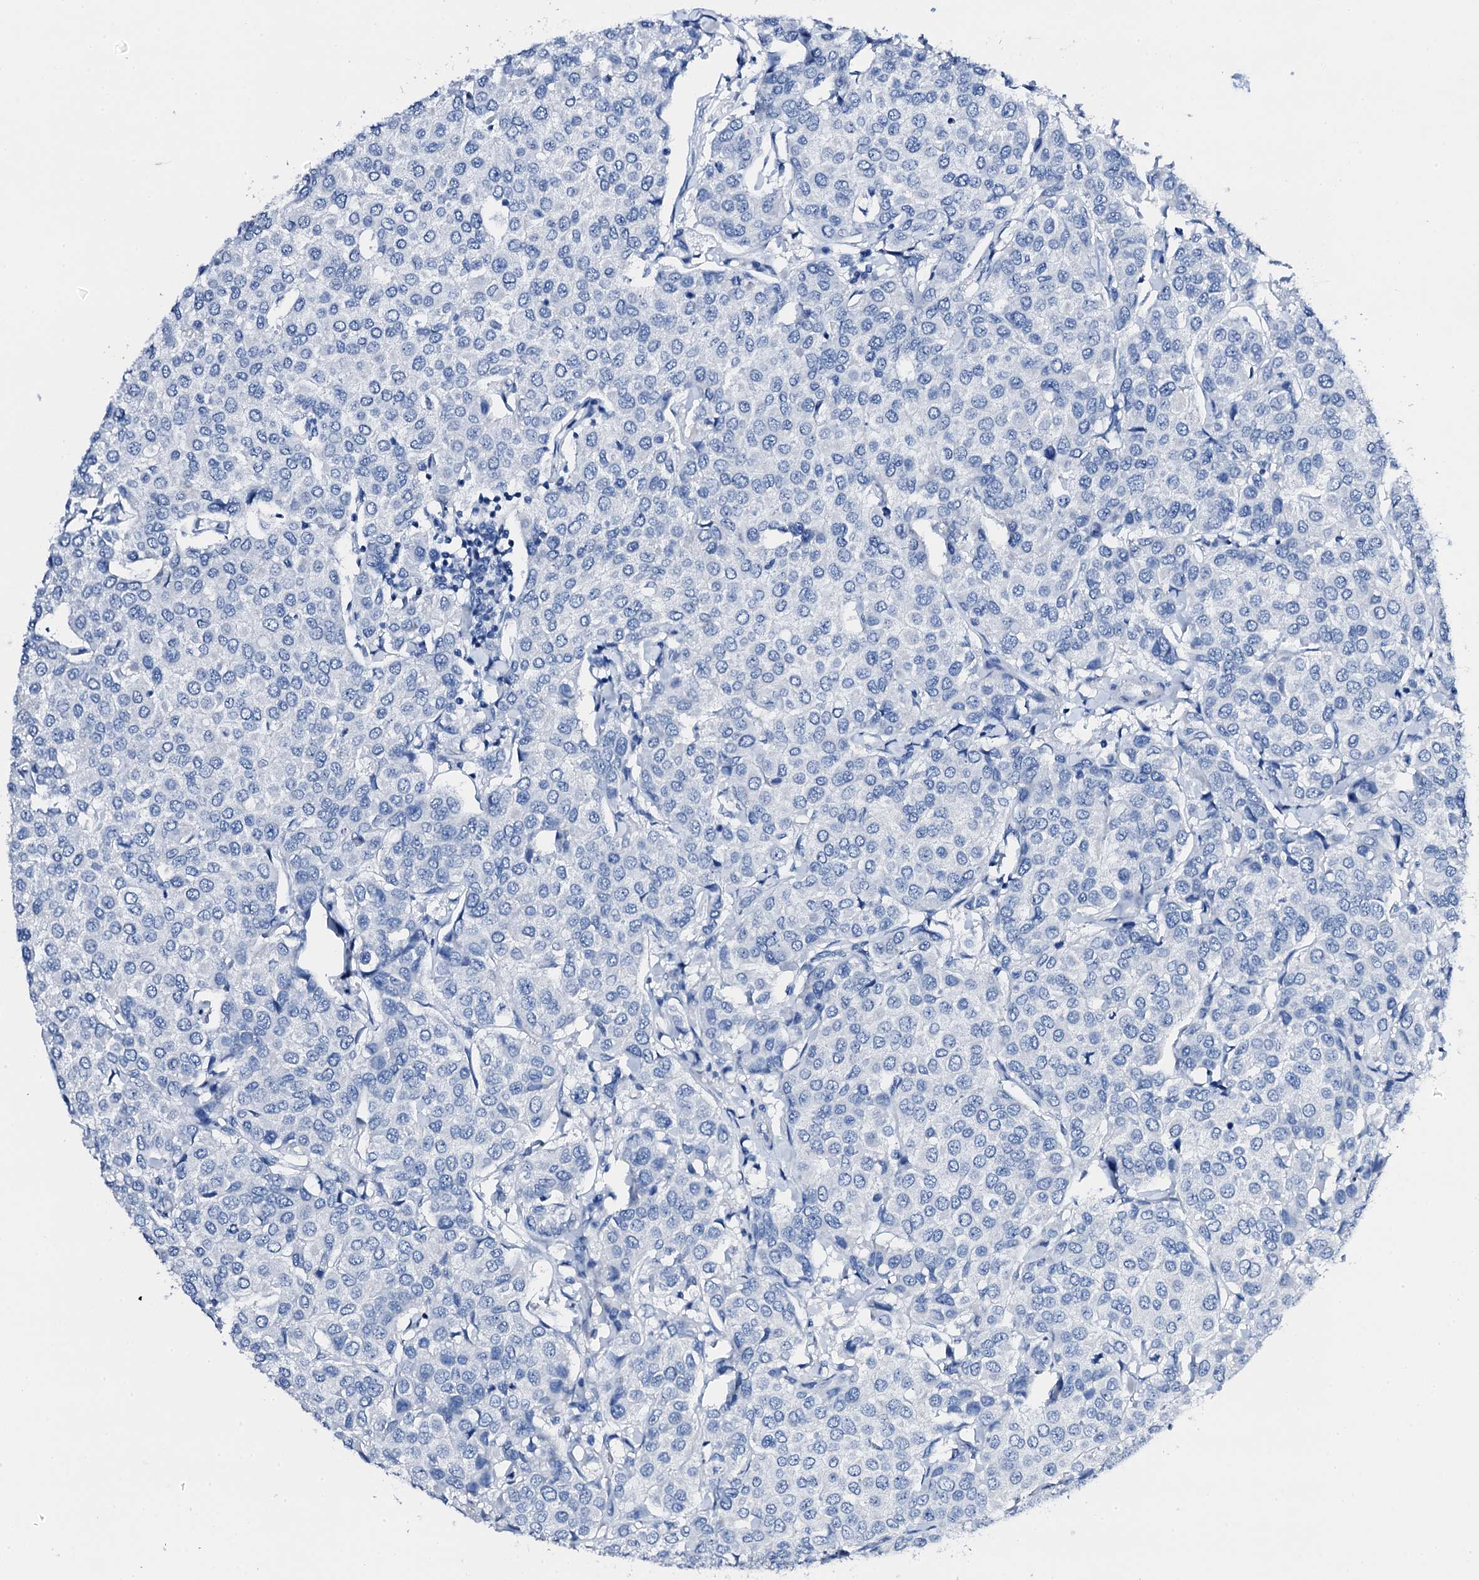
{"staining": {"intensity": "negative", "quantity": "none", "location": "none"}, "tissue": "breast cancer", "cell_type": "Tumor cells", "image_type": "cancer", "snomed": [{"axis": "morphology", "description": "Duct carcinoma"}, {"axis": "topography", "description": "Breast"}], "caption": "IHC image of neoplastic tissue: breast cancer (infiltrating ductal carcinoma) stained with DAB reveals no significant protein positivity in tumor cells.", "gene": "PTH", "patient": {"sex": "female", "age": 55}}